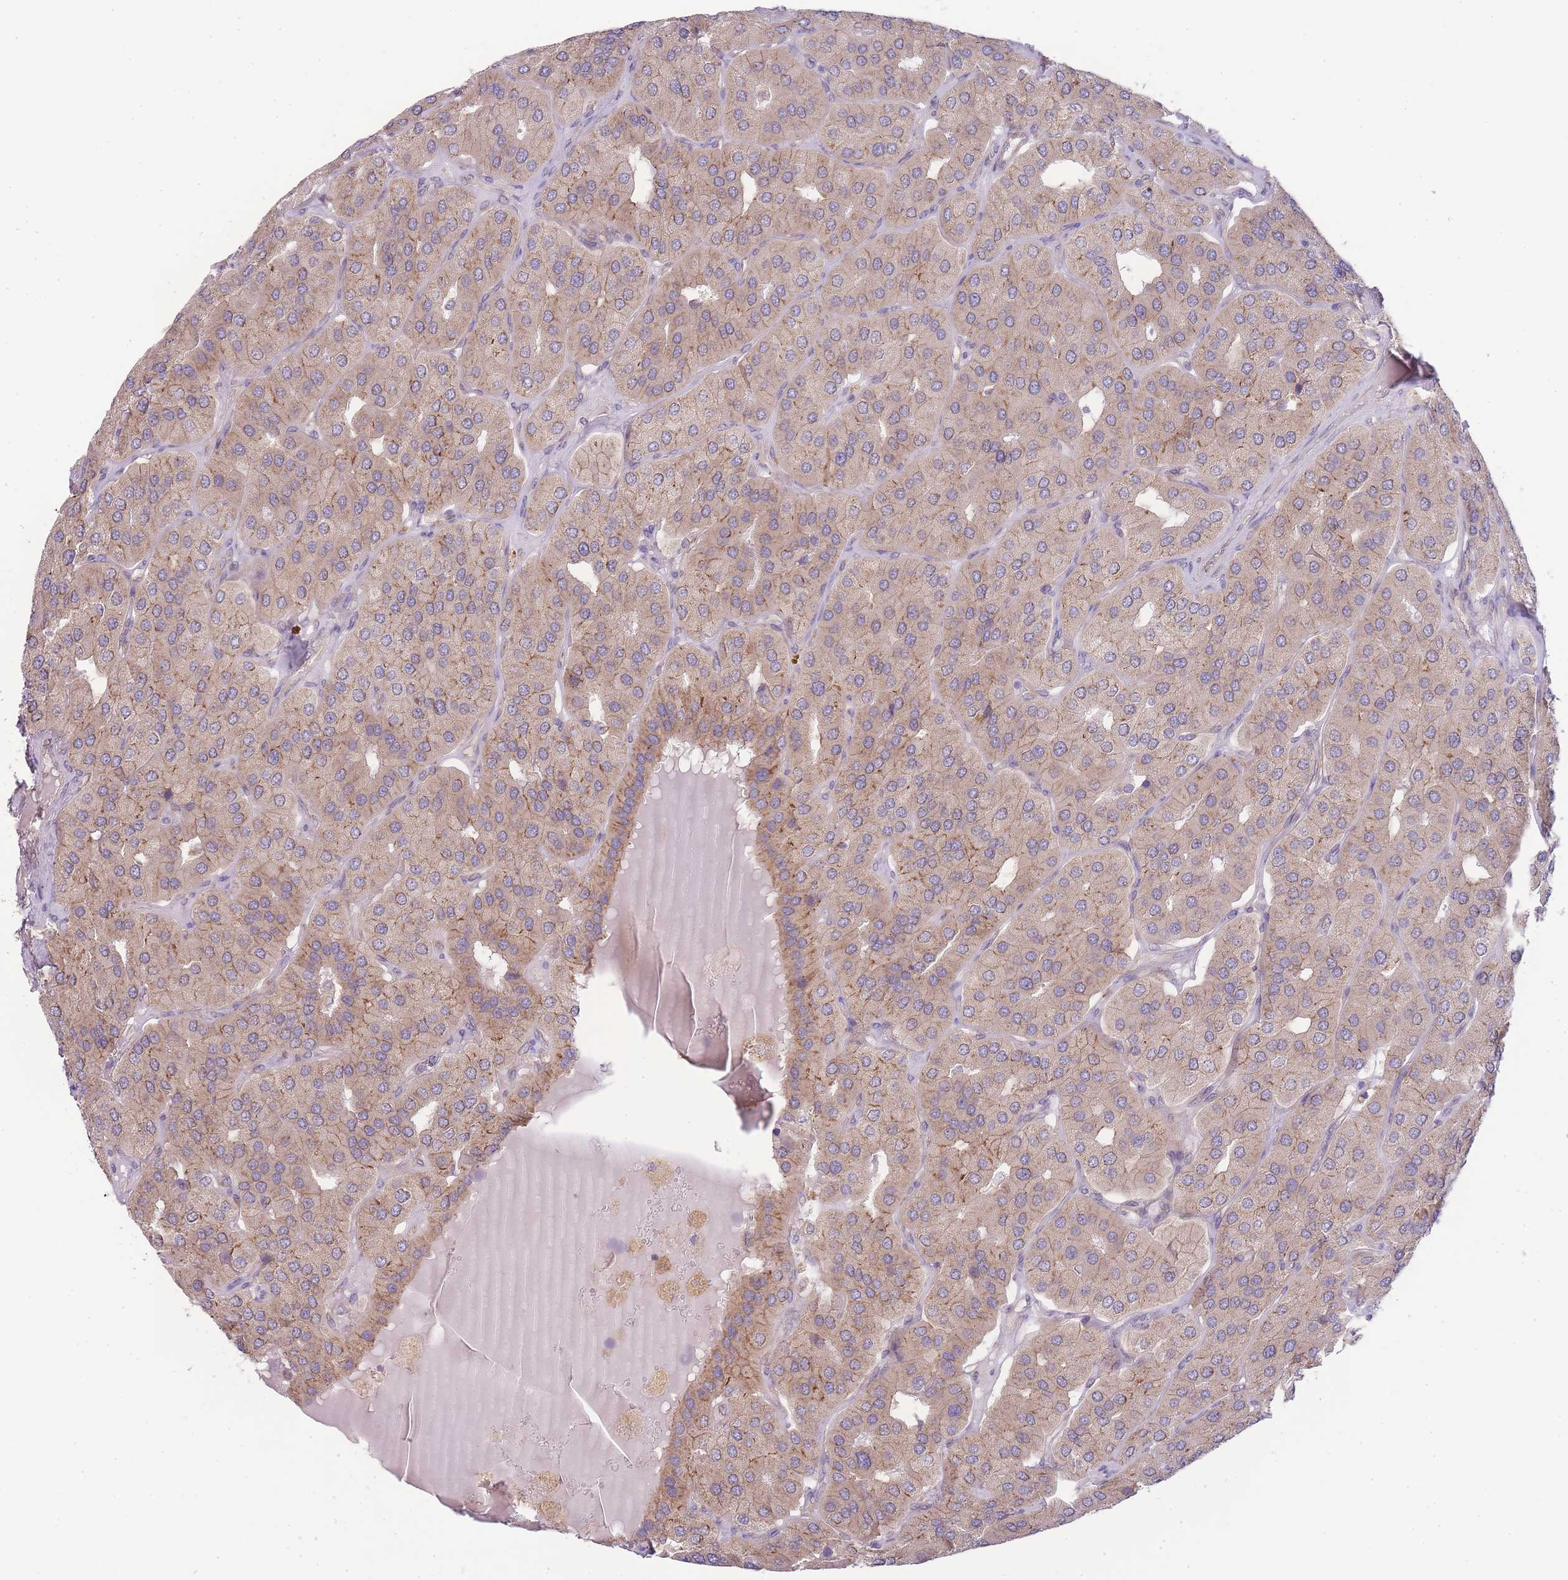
{"staining": {"intensity": "weak", "quantity": ">75%", "location": "cytoplasmic/membranous"}, "tissue": "parathyroid gland", "cell_type": "Glandular cells", "image_type": "normal", "snomed": [{"axis": "morphology", "description": "Normal tissue, NOS"}, {"axis": "morphology", "description": "Adenoma, NOS"}, {"axis": "topography", "description": "Parathyroid gland"}], "caption": "A photomicrograph showing weak cytoplasmic/membranous expression in about >75% of glandular cells in normal parathyroid gland, as visualized by brown immunohistochemical staining.", "gene": "BEX1", "patient": {"sex": "female", "age": 86}}